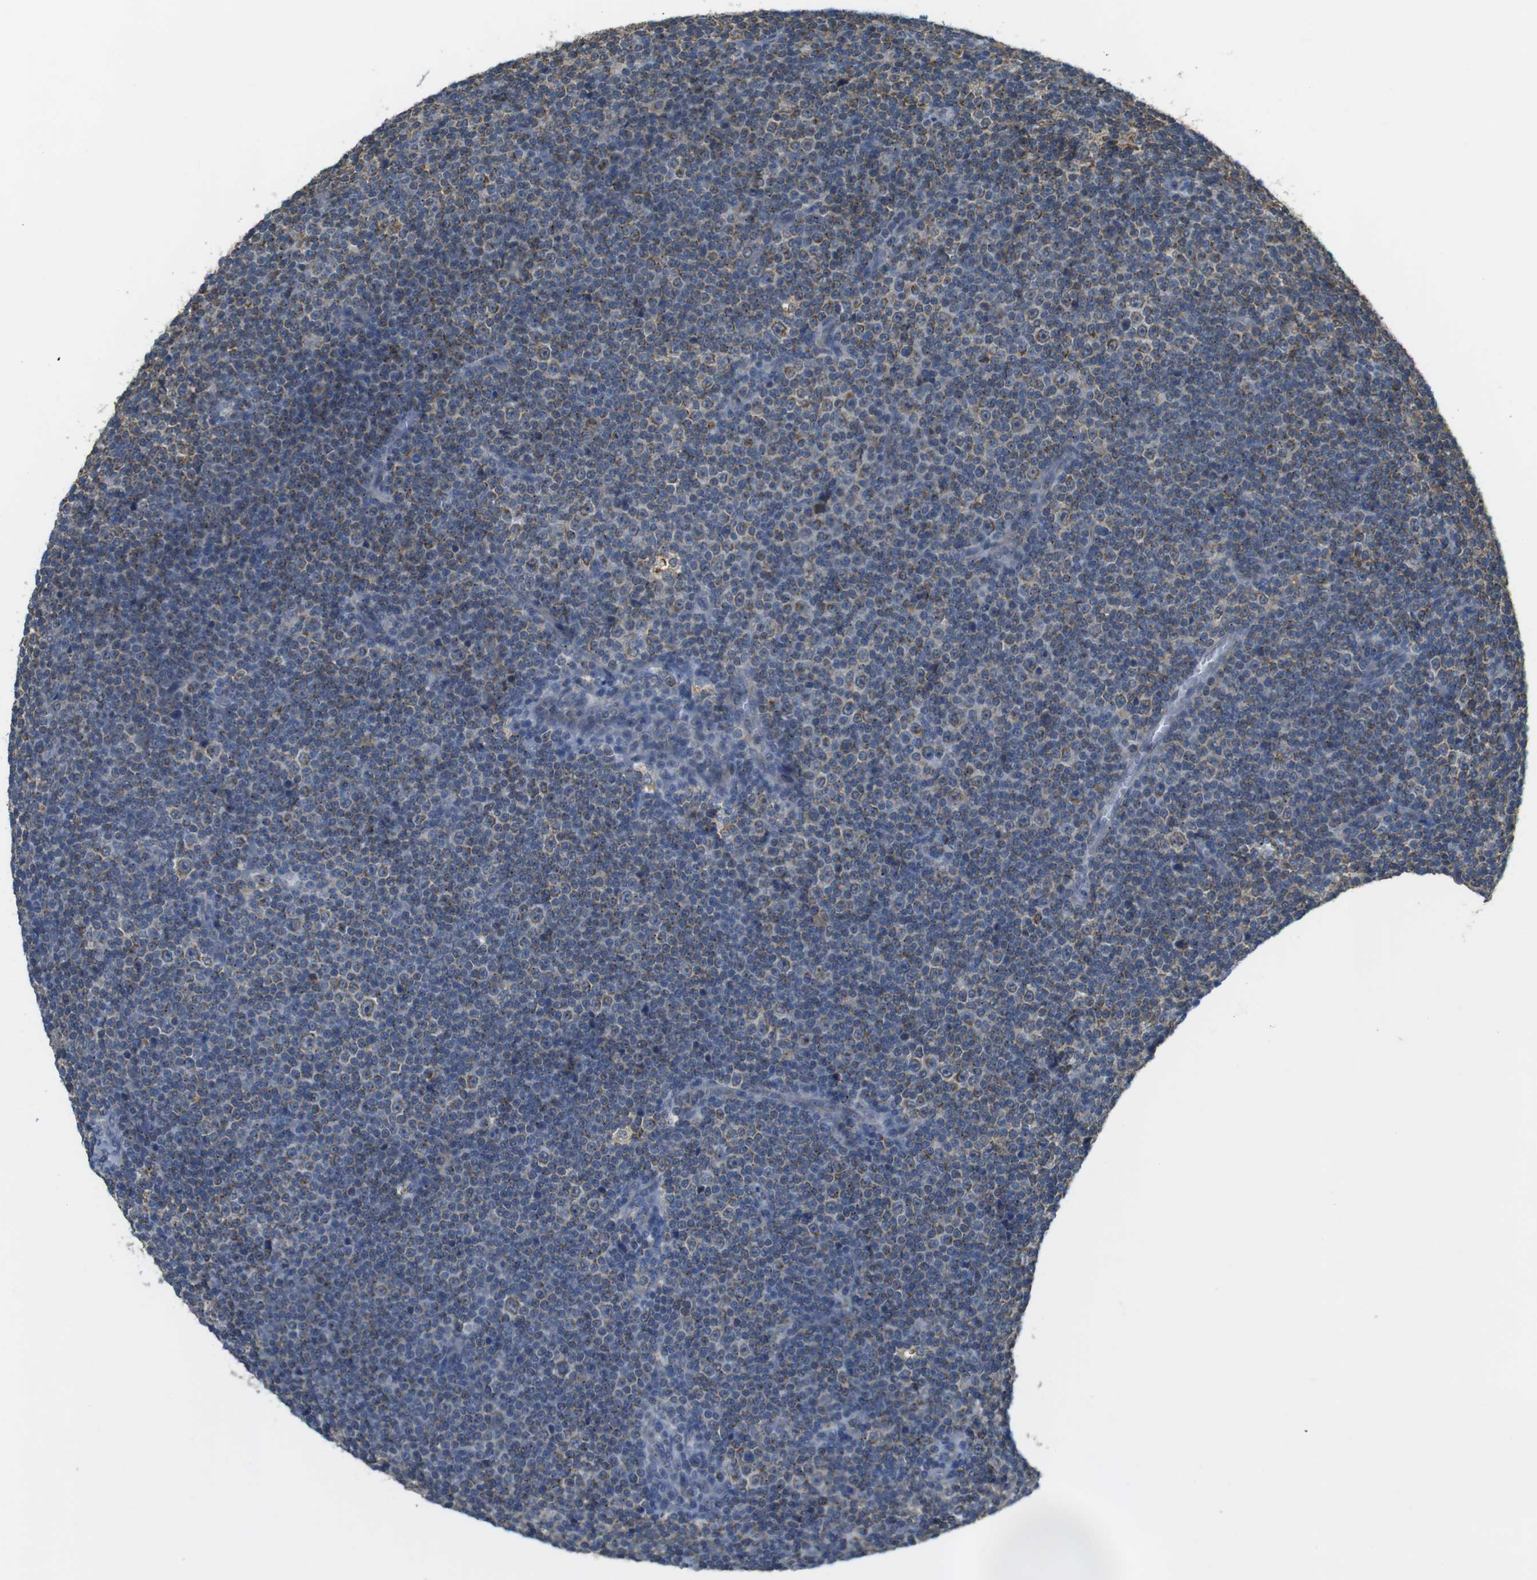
{"staining": {"intensity": "moderate", "quantity": "<25%", "location": "cytoplasmic/membranous"}, "tissue": "lymphoma", "cell_type": "Tumor cells", "image_type": "cancer", "snomed": [{"axis": "morphology", "description": "Malignant lymphoma, non-Hodgkin's type, Low grade"}, {"axis": "topography", "description": "Lymph node"}], "caption": "A histopathology image of human low-grade malignant lymphoma, non-Hodgkin's type stained for a protein reveals moderate cytoplasmic/membranous brown staining in tumor cells.", "gene": "BRI3BP", "patient": {"sex": "female", "age": 67}}